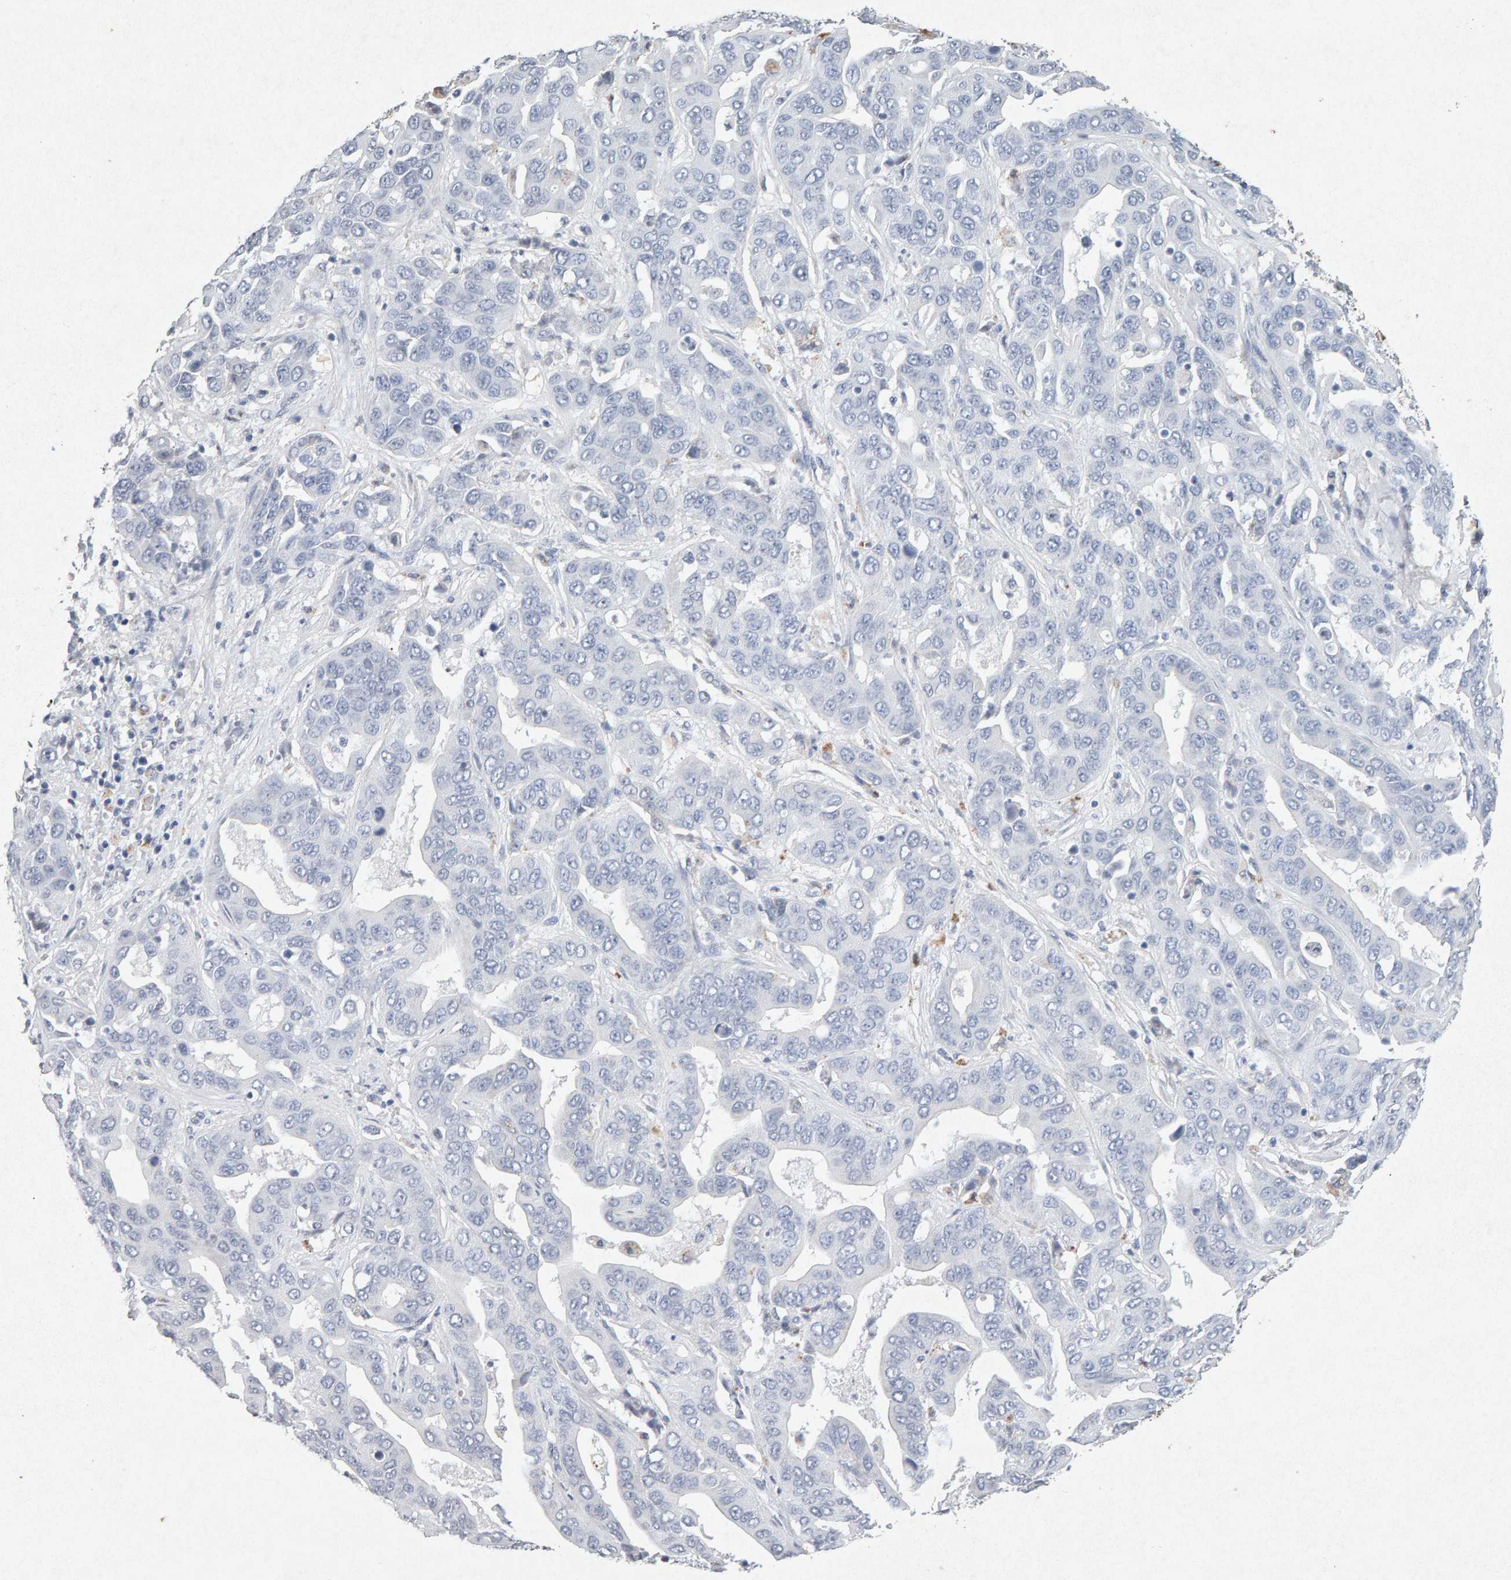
{"staining": {"intensity": "negative", "quantity": "none", "location": "none"}, "tissue": "liver cancer", "cell_type": "Tumor cells", "image_type": "cancer", "snomed": [{"axis": "morphology", "description": "Cholangiocarcinoma"}, {"axis": "topography", "description": "Liver"}], "caption": "Protein analysis of liver cancer reveals no significant staining in tumor cells. Nuclei are stained in blue.", "gene": "PTPRM", "patient": {"sex": "female", "age": 52}}